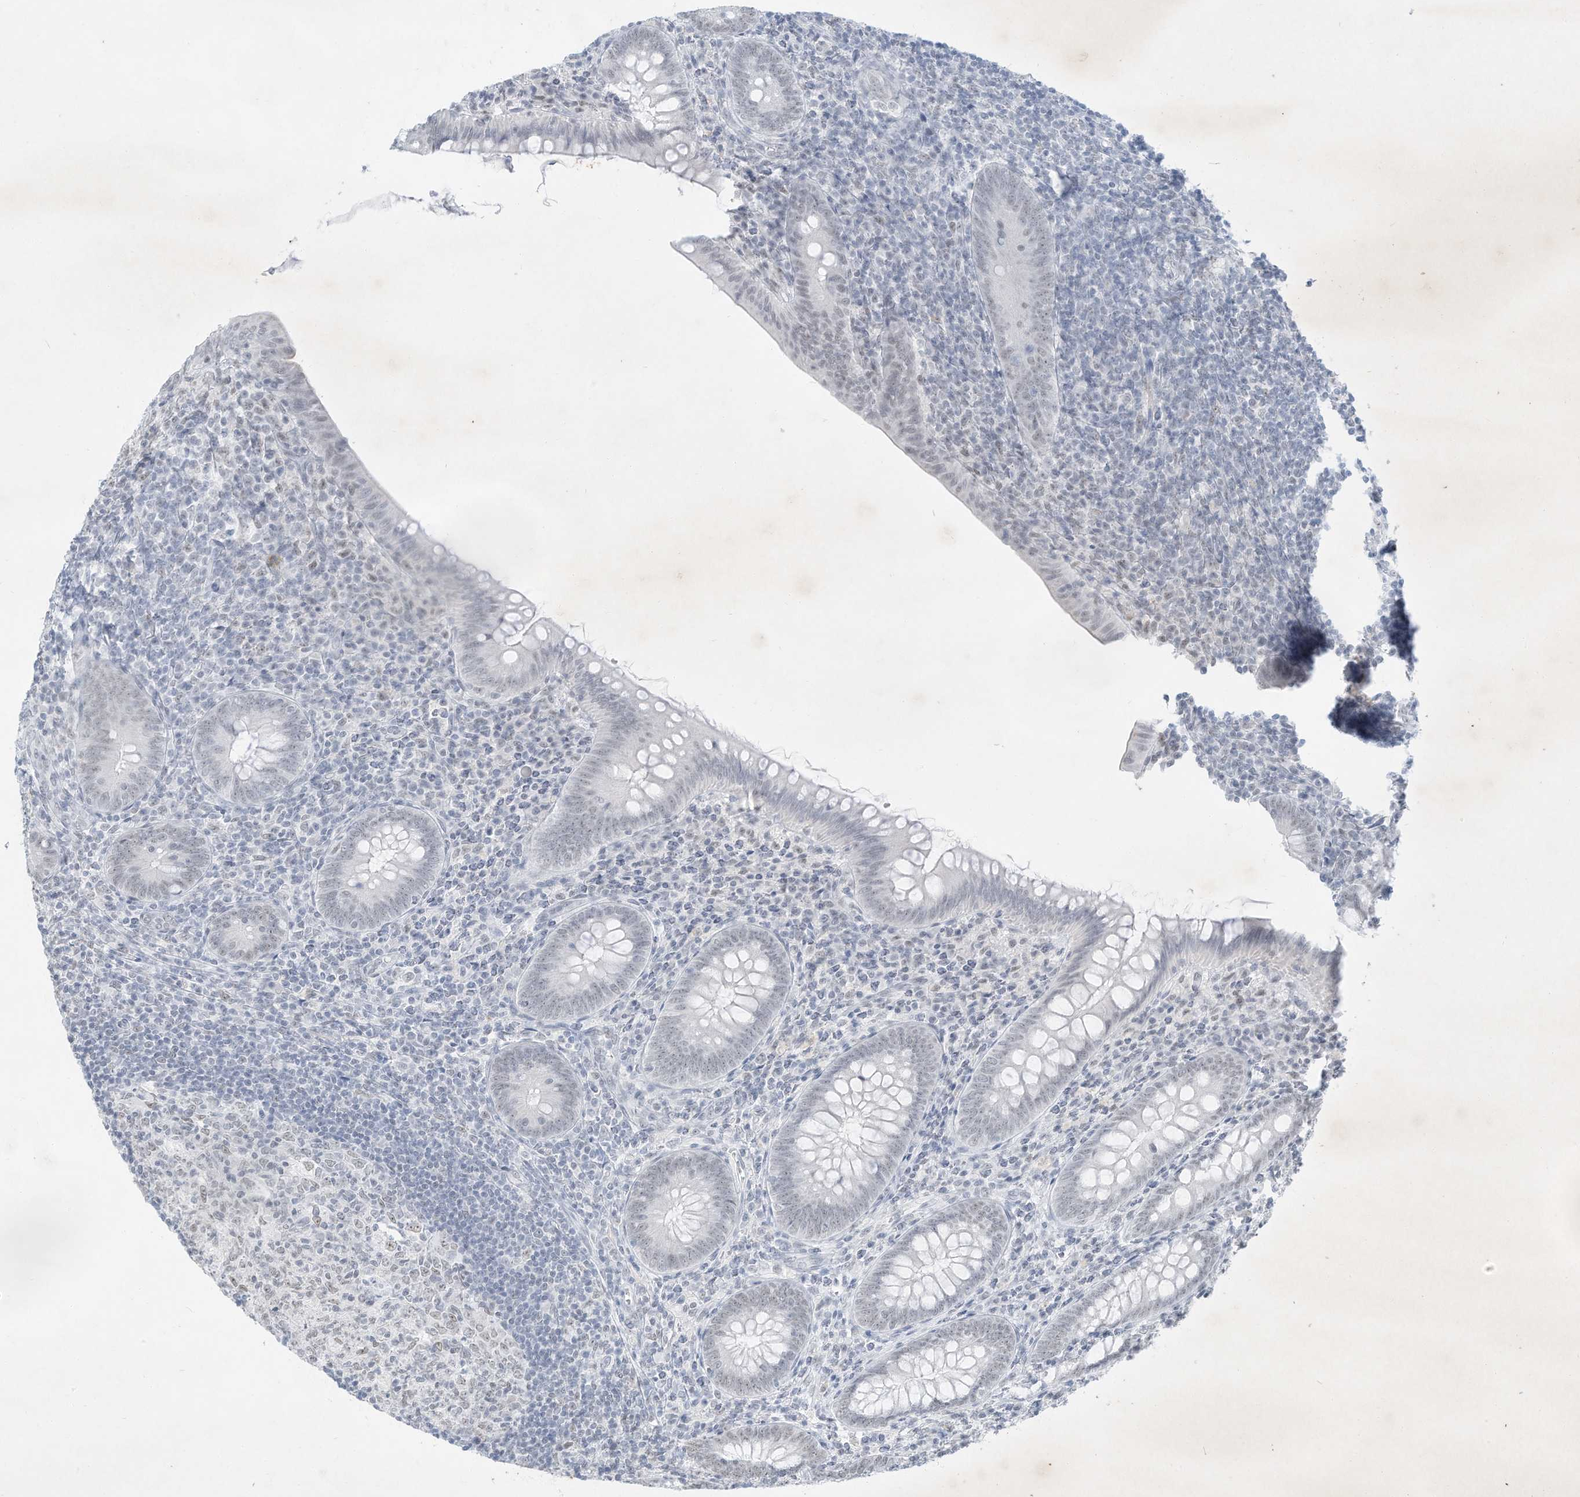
{"staining": {"intensity": "negative", "quantity": "none", "location": "none"}, "tissue": "appendix", "cell_type": "Glandular cells", "image_type": "normal", "snomed": [{"axis": "morphology", "description": "Normal tissue, NOS"}, {"axis": "topography", "description": "Appendix"}], "caption": "This photomicrograph is of benign appendix stained with immunohistochemistry (IHC) to label a protein in brown with the nuclei are counter-stained blue. There is no positivity in glandular cells.", "gene": "PGC", "patient": {"sex": "male", "age": 14}}